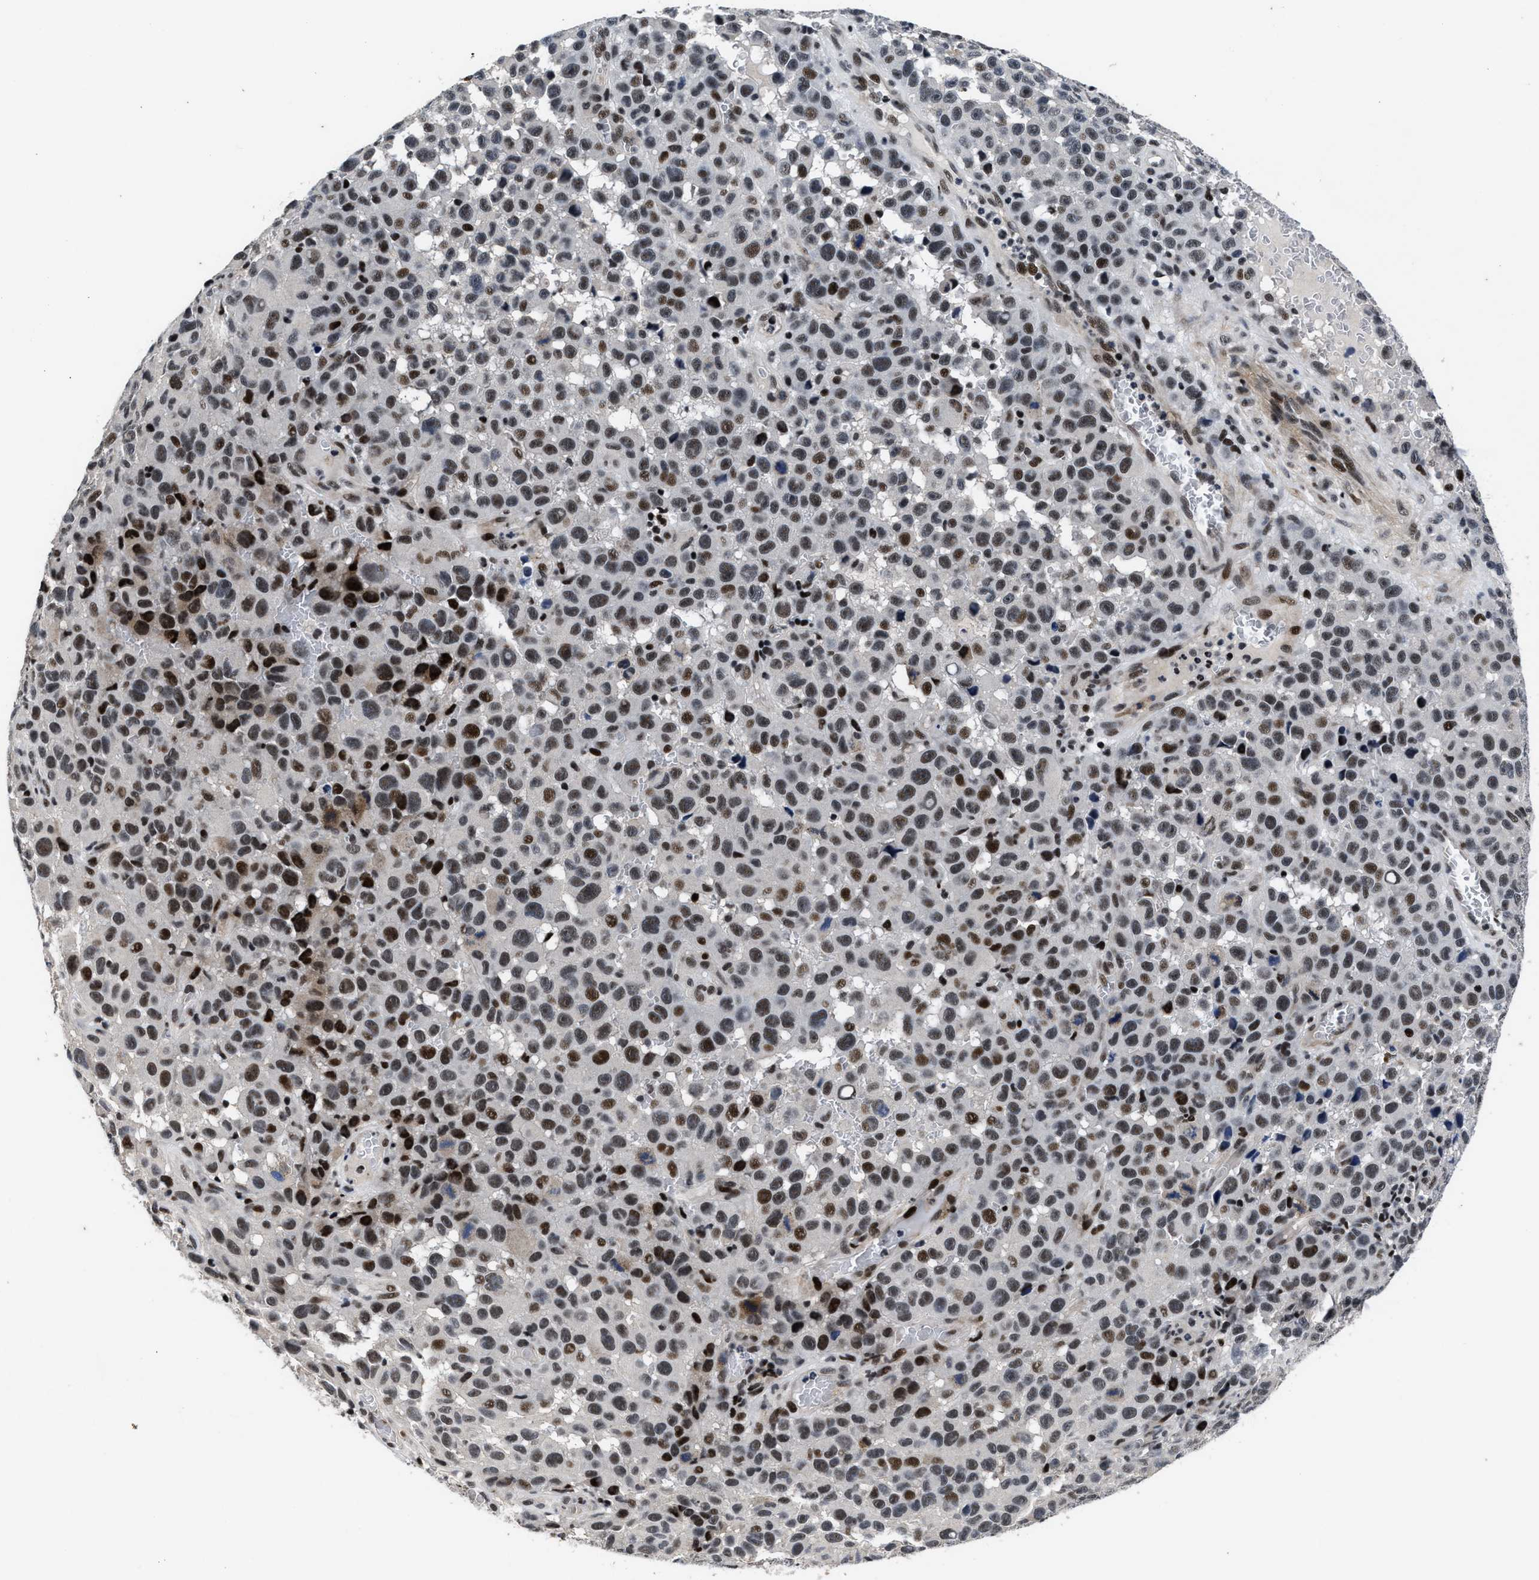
{"staining": {"intensity": "moderate", "quantity": ">75%", "location": "nuclear"}, "tissue": "melanoma", "cell_type": "Tumor cells", "image_type": "cancer", "snomed": [{"axis": "morphology", "description": "Malignant melanoma, NOS"}, {"axis": "topography", "description": "Skin"}], "caption": "Immunohistochemistry of malignant melanoma exhibits medium levels of moderate nuclear expression in about >75% of tumor cells. (brown staining indicates protein expression, while blue staining denotes nuclei).", "gene": "ZNF233", "patient": {"sex": "female", "age": 82}}